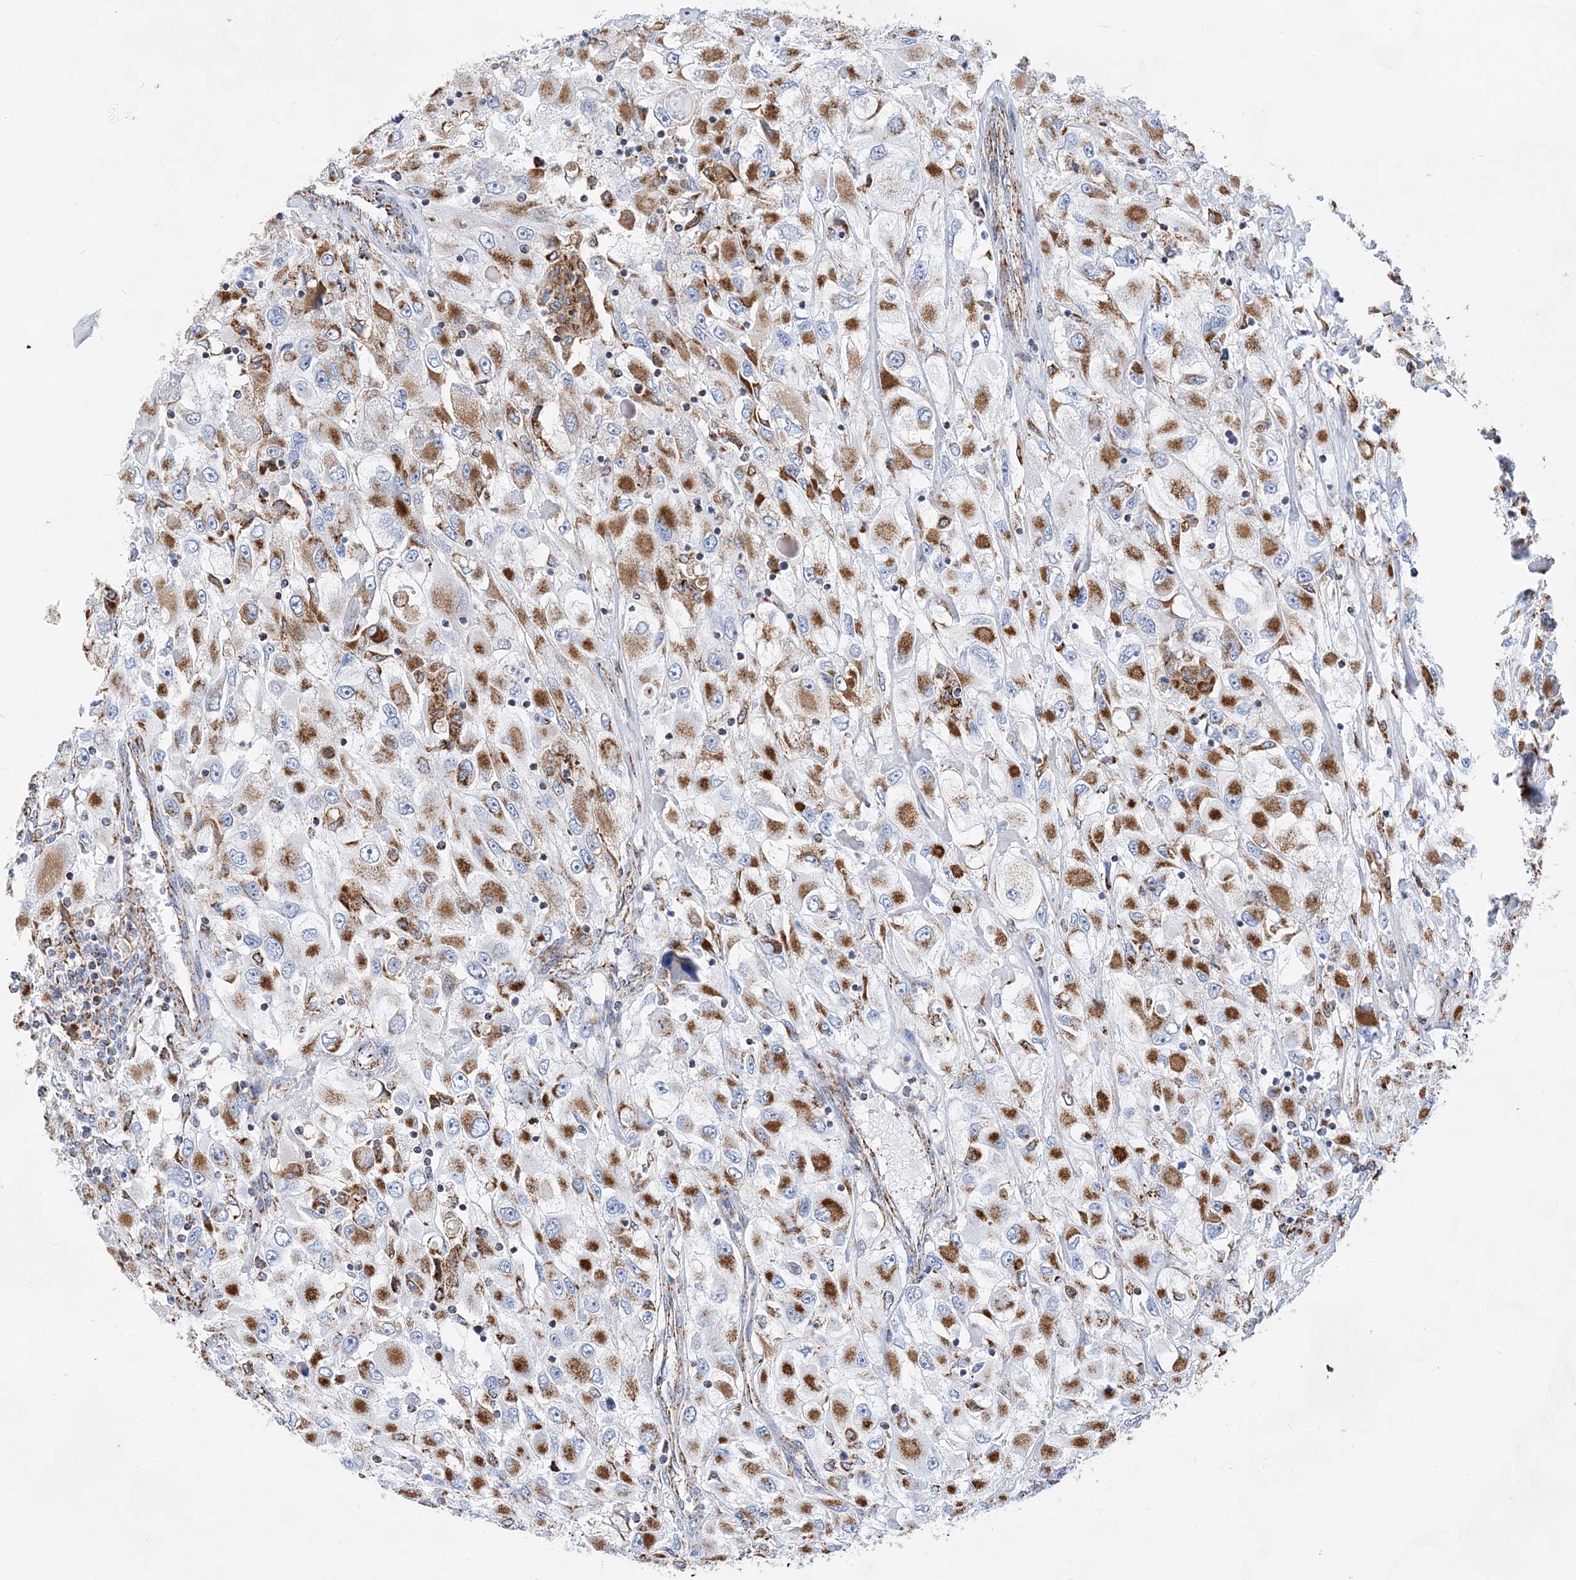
{"staining": {"intensity": "moderate", "quantity": ">75%", "location": "cytoplasmic/membranous"}, "tissue": "renal cancer", "cell_type": "Tumor cells", "image_type": "cancer", "snomed": [{"axis": "morphology", "description": "Adenocarcinoma, NOS"}, {"axis": "topography", "description": "Kidney"}], "caption": "Immunohistochemistry histopathology image of human renal adenocarcinoma stained for a protein (brown), which displays medium levels of moderate cytoplasmic/membranous staining in about >75% of tumor cells.", "gene": "ACOT9", "patient": {"sex": "female", "age": 52}}